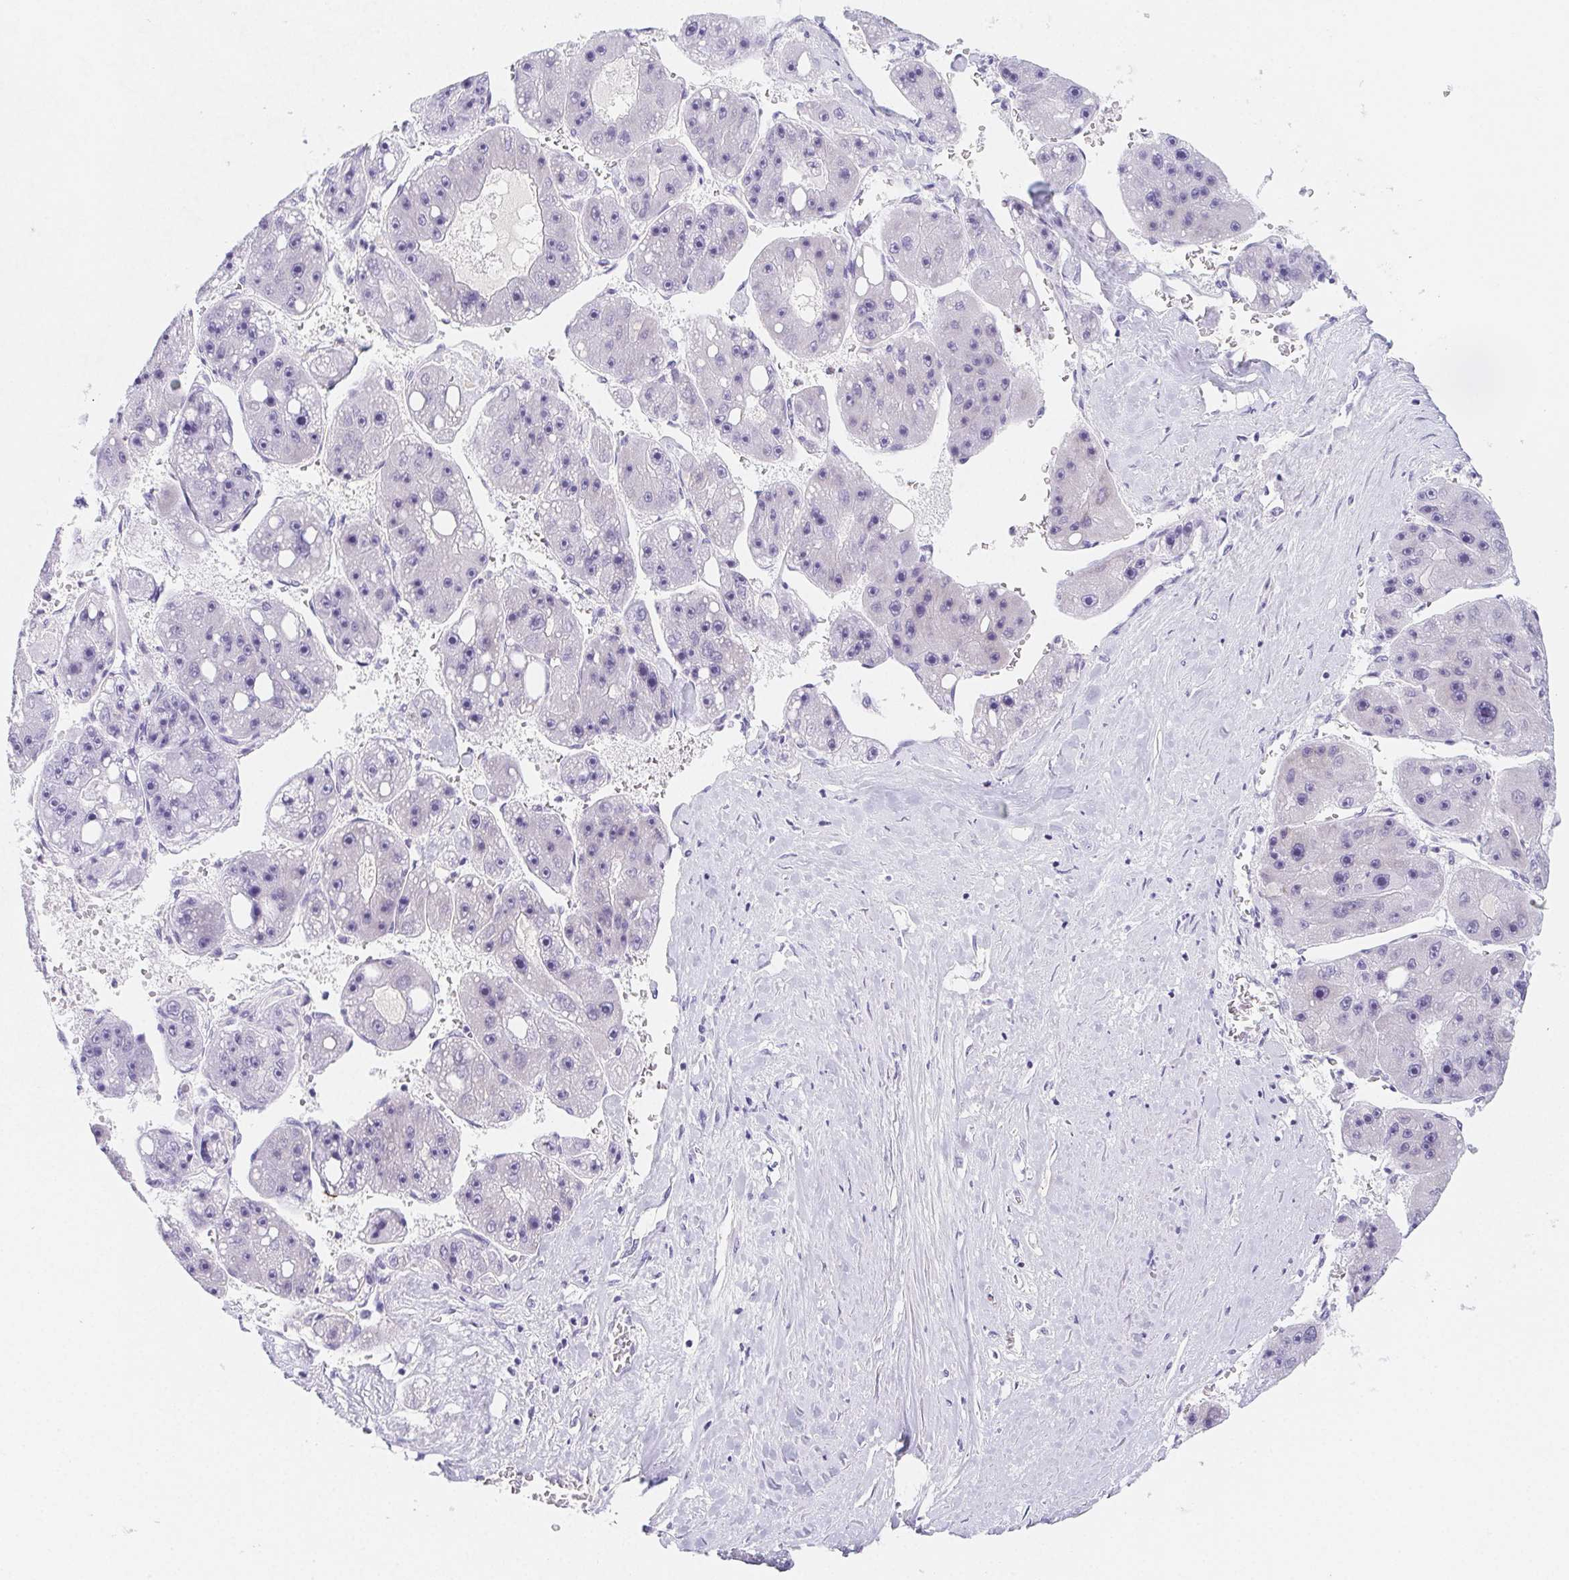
{"staining": {"intensity": "negative", "quantity": "none", "location": "none"}, "tissue": "liver cancer", "cell_type": "Tumor cells", "image_type": "cancer", "snomed": [{"axis": "morphology", "description": "Carcinoma, Hepatocellular, NOS"}, {"axis": "topography", "description": "Liver"}], "caption": "Liver cancer was stained to show a protein in brown. There is no significant positivity in tumor cells.", "gene": "ITIH2", "patient": {"sex": "female", "age": 61}}